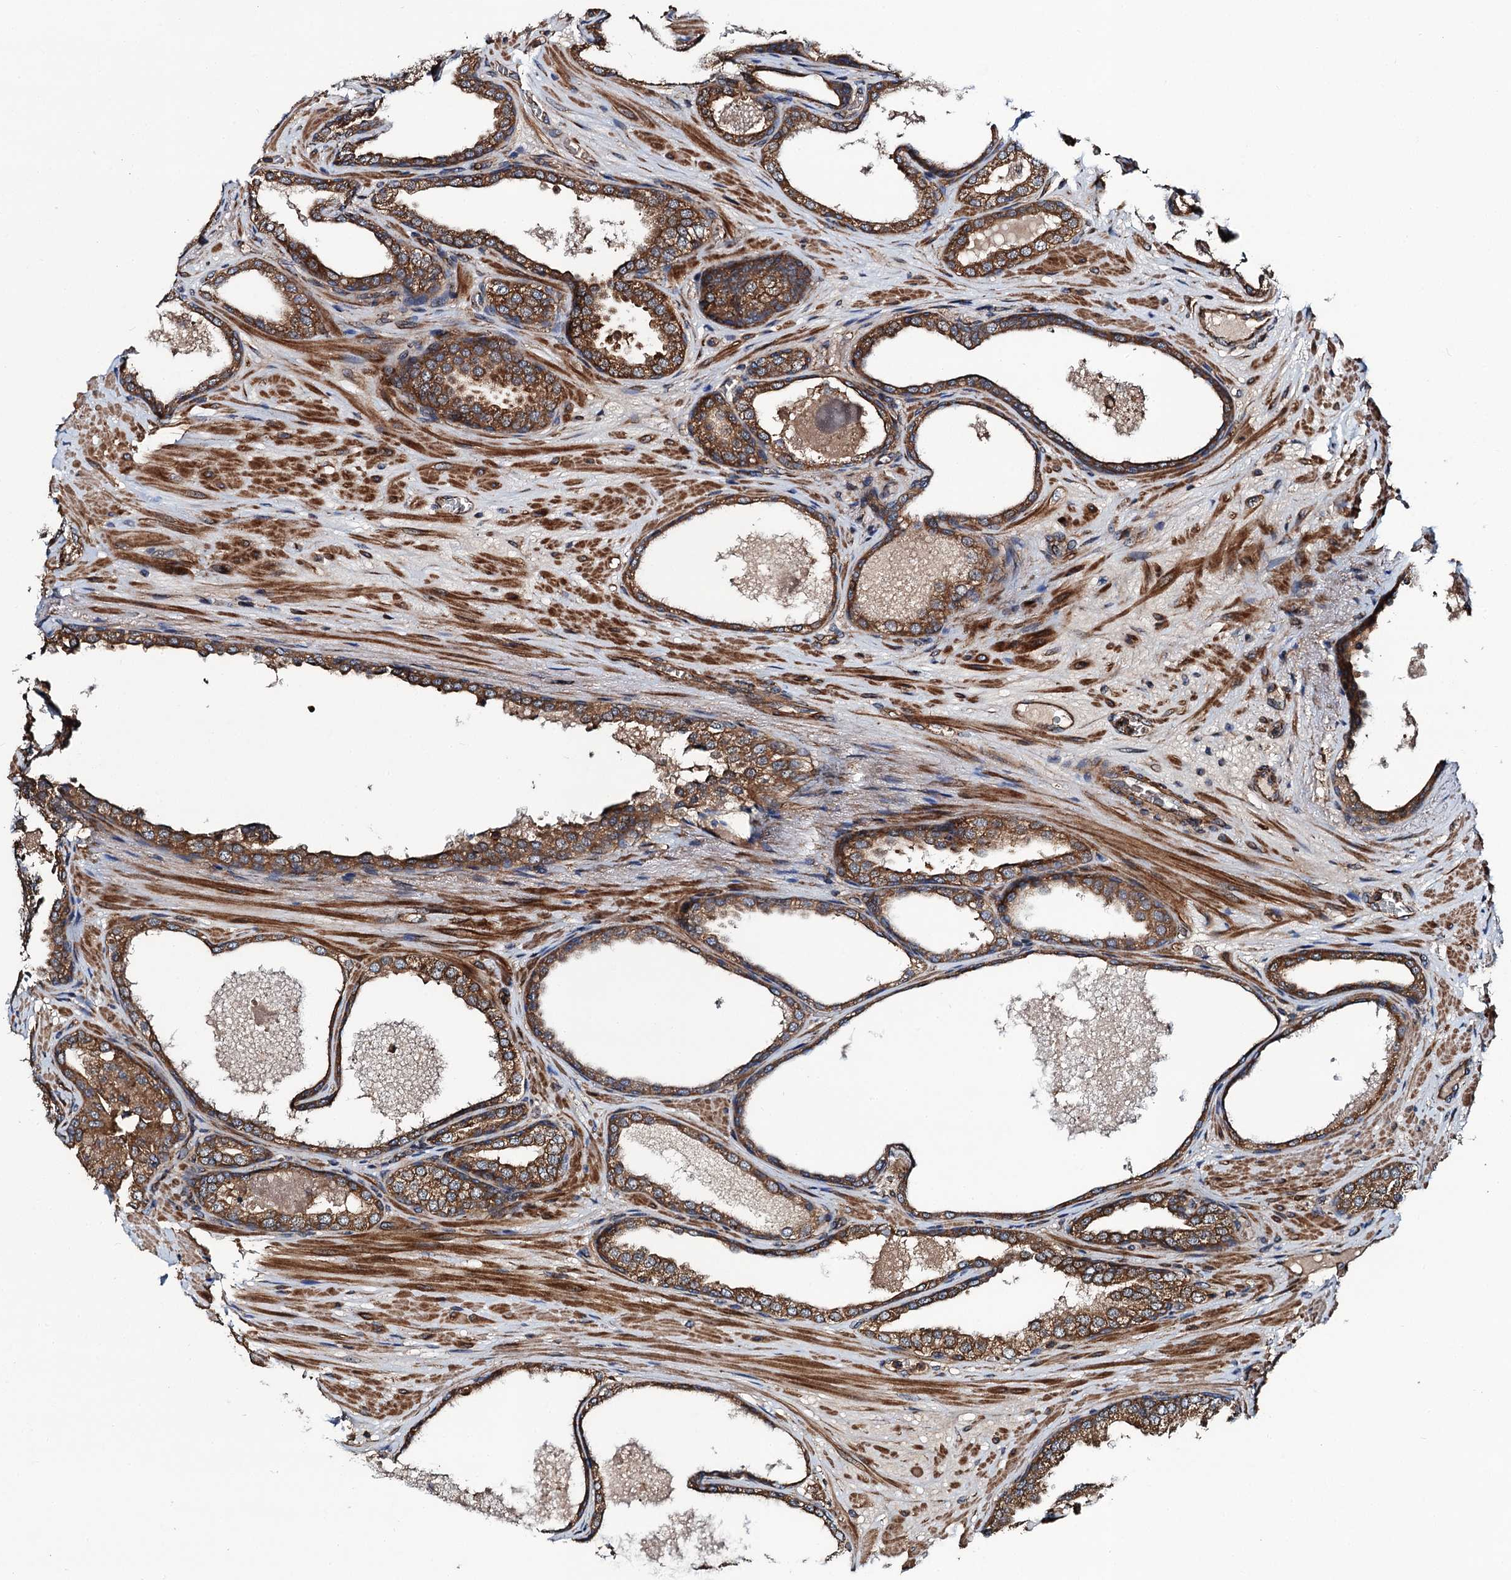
{"staining": {"intensity": "moderate", "quantity": ">75%", "location": "cytoplasmic/membranous"}, "tissue": "prostate cancer", "cell_type": "Tumor cells", "image_type": "cancer", "snomed": [{"axis": "morphology", "description": "Adenocarcinoma, High grade"}, {"axis": "topography", "description": "Prostate"}], "caption": "IHC staining of high-grade adenocarcinoma (prostate), which displays medium levels of moderate cytoplasmic/membranous positivity in about >75% of tumor cells indicating moderate cytoplasmic/membranous protein positivity. The staining was performed using DAB (brown) for protein detection and nuclei were counterstained in hematoxylin (blue).", "gene": "NEK1", "patient": {"sex": "male", "age": 59}}